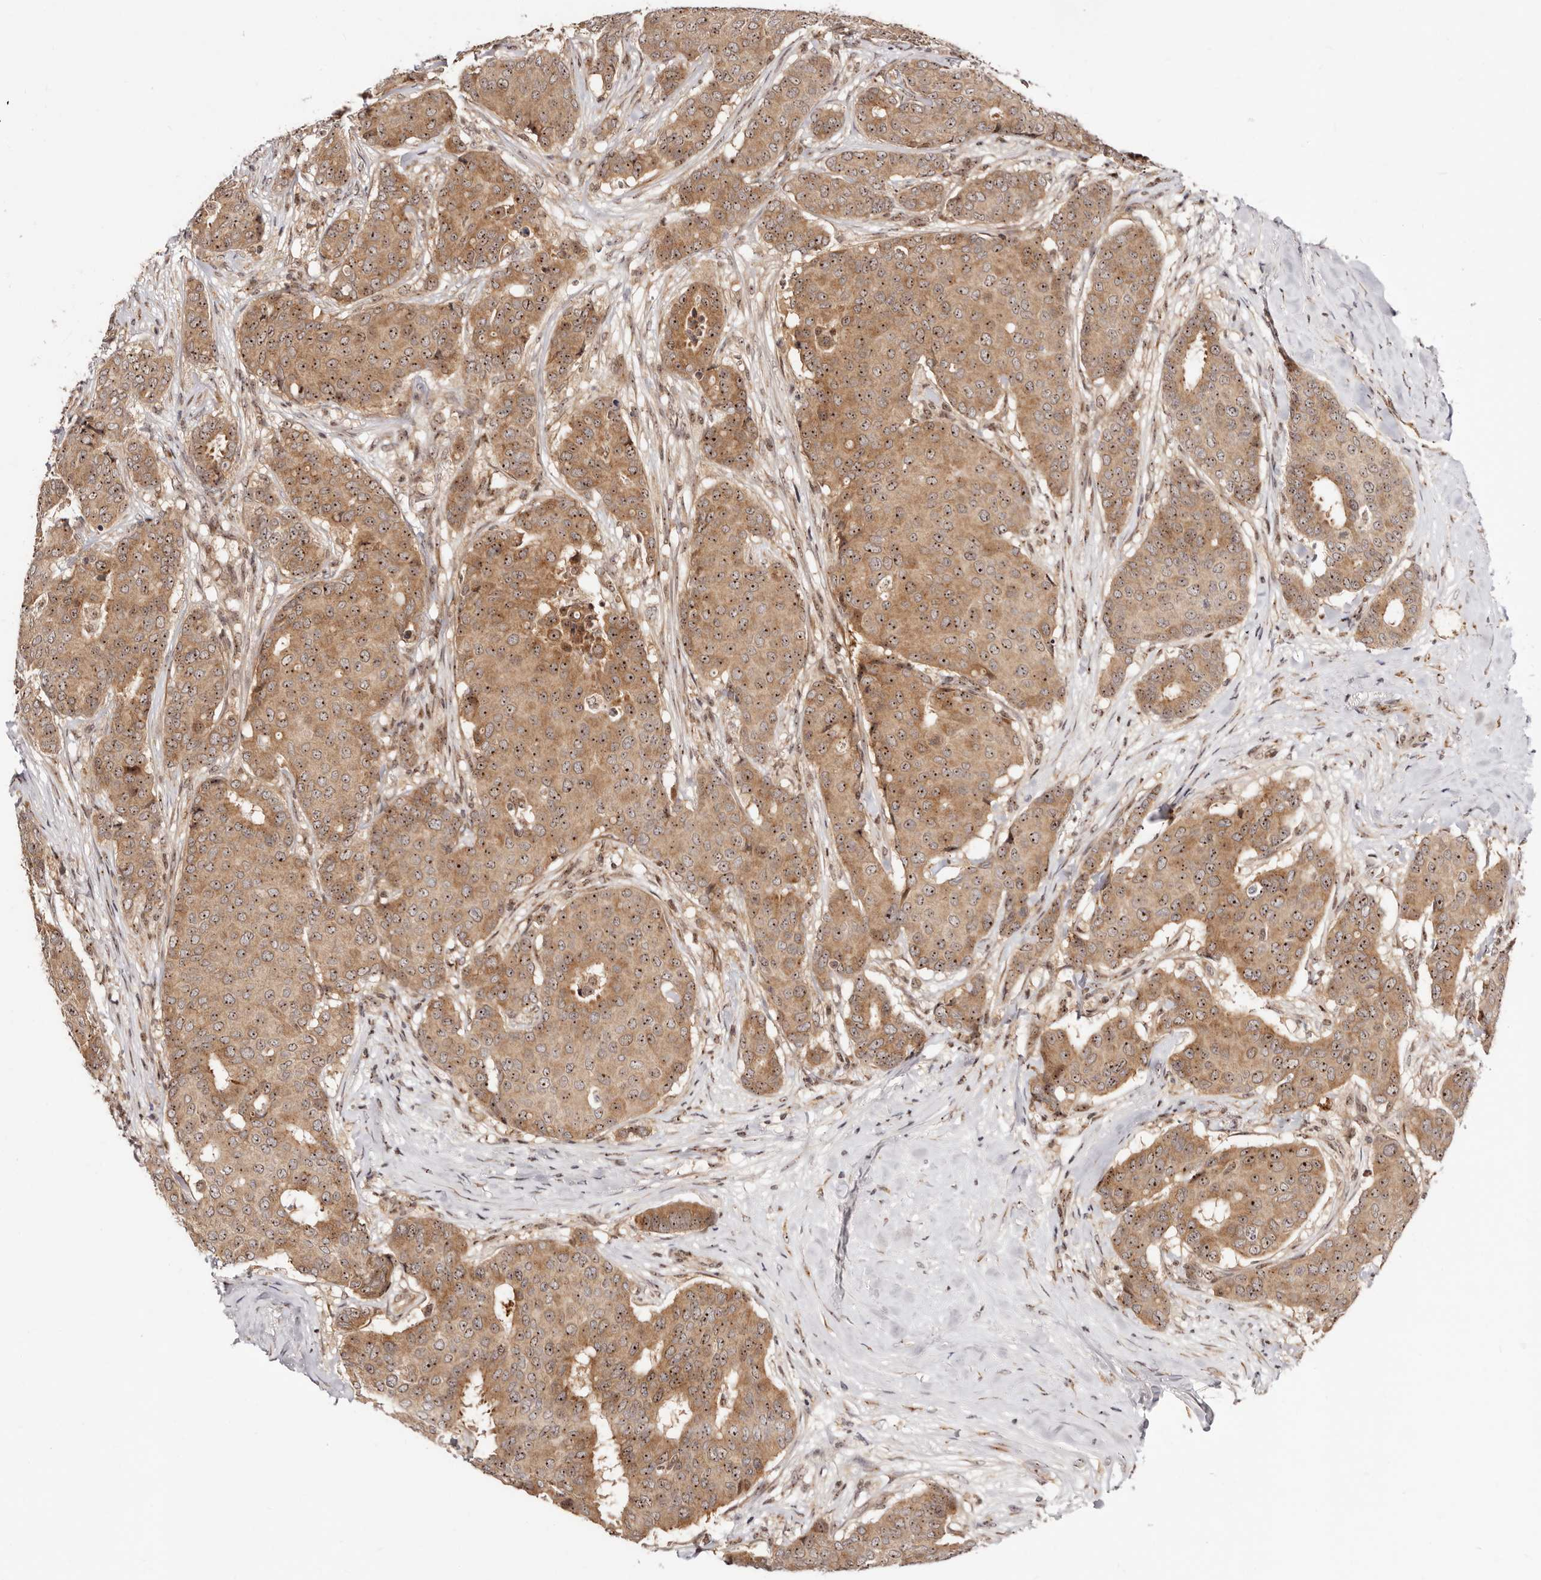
{"staining": {"intensity": "moderate", "quantity": ">75%", "location": "cytoplasmic/membranous,nuclear"}, "tissue": "breast cancer", "cell_type": "Tumor cells", "image_type": "cancer", "snomed": [{"axis": "morphology", "description": "Duct carcinoma"}, {"axis": "topography", "description": "Breast"}], "caption": "IHC micrograph of breast cancer stained for a protein (brown), which displays medium levels of moderate cytoplasmic/membranous and nuclear staining in about >75% of tumor cells.", "gene": "APOL6", "patient": {"sex": "female", "age": 75}}